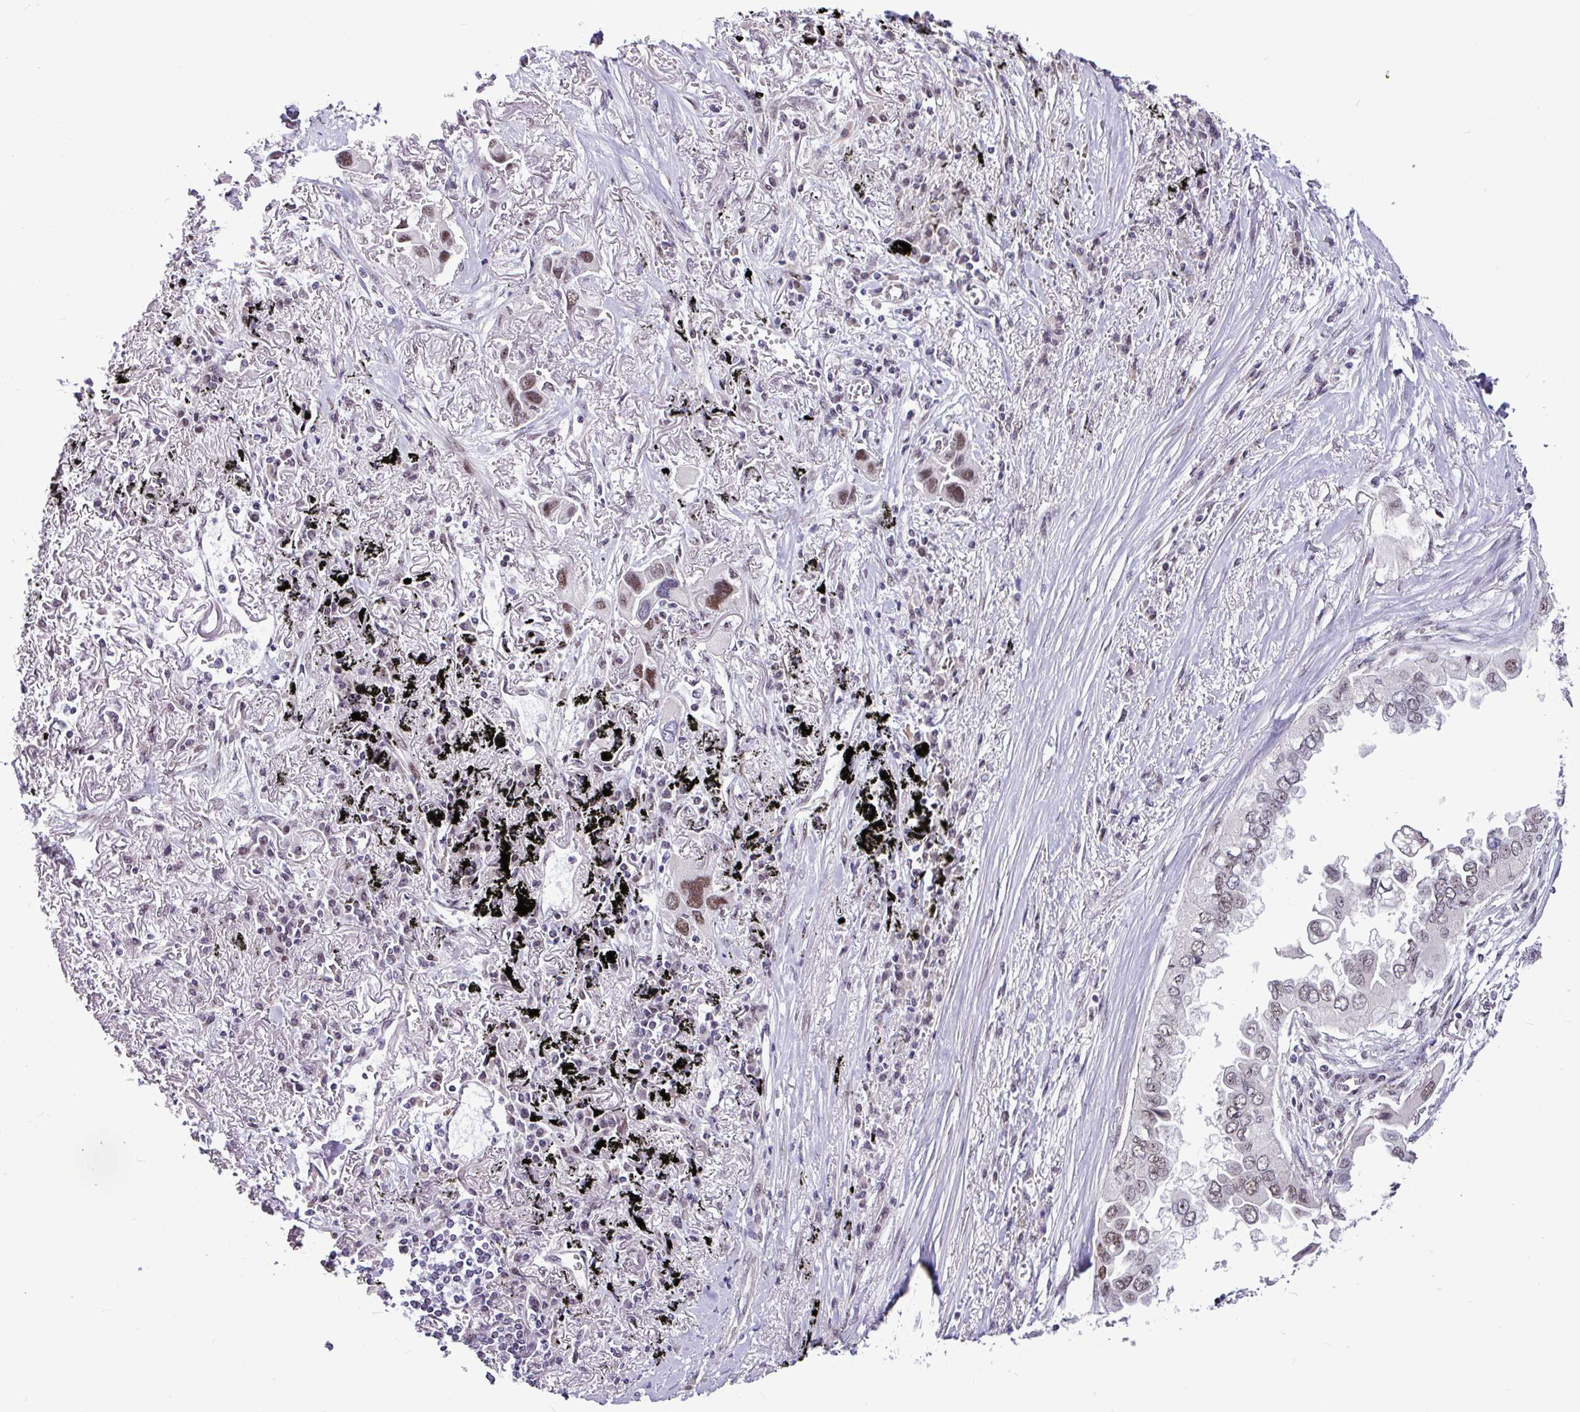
{"staining": {"intensity": "moderate", "quantity": "25%-75%", "location": "nuclear"}, "tissue": "lung cancer", "cell_type": "Tumor cells", "image_type": "cancer", "snomed": [{"axis": "morphology", "description": "Adenocarcinoma, NOS"}, {"axis": "topography", "description": "Lung"}], "caption": "A brown stain labels moderate nuclear staining of a protein in lung cancer (adenocarcinoma) tumor cells.", "gene": "UTP18", "patient": {"sex": "female", "age": 76}}